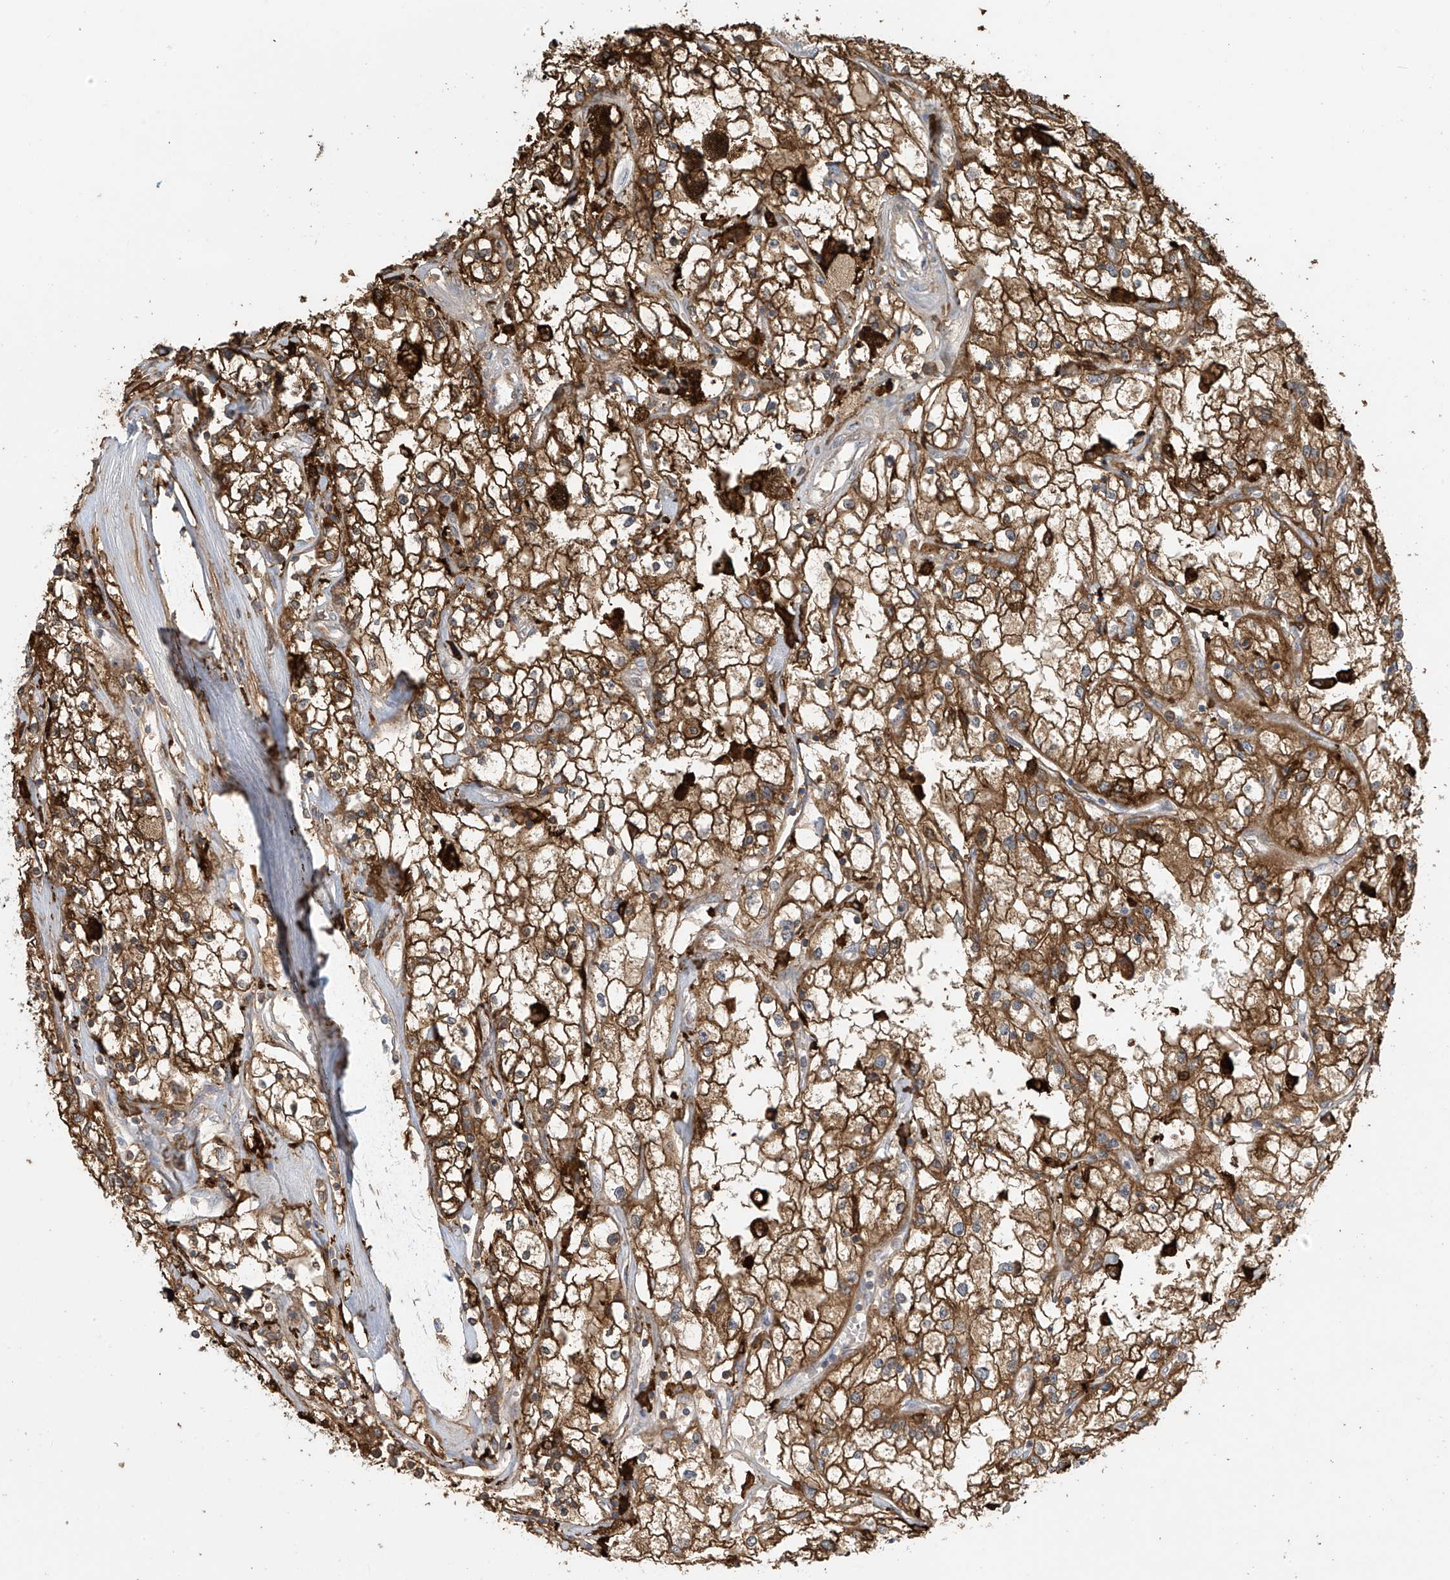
{"staining": {"intensity": "strong", "quantity": ">75%", "location": "cytoplasmic/membranous"}, "tissue": "renal cancer", "cell_type": "Tumor cells", "image_type": "cancer", "snomed": [{"axis": "morphology", "description": "Adenocarcinoma, NOS"}, {"axis": "topography", "description": "Kidney"}], "caption": "A photomicrograph showing strong cytoplasmic/membranous positivity in approximately >75% of tumor cells in adenocarcinoma (renal), as visualized by brown immunohistochemical staining.", "gene": "TAGAP", "patient": {"sex": "male", "age": 56}}